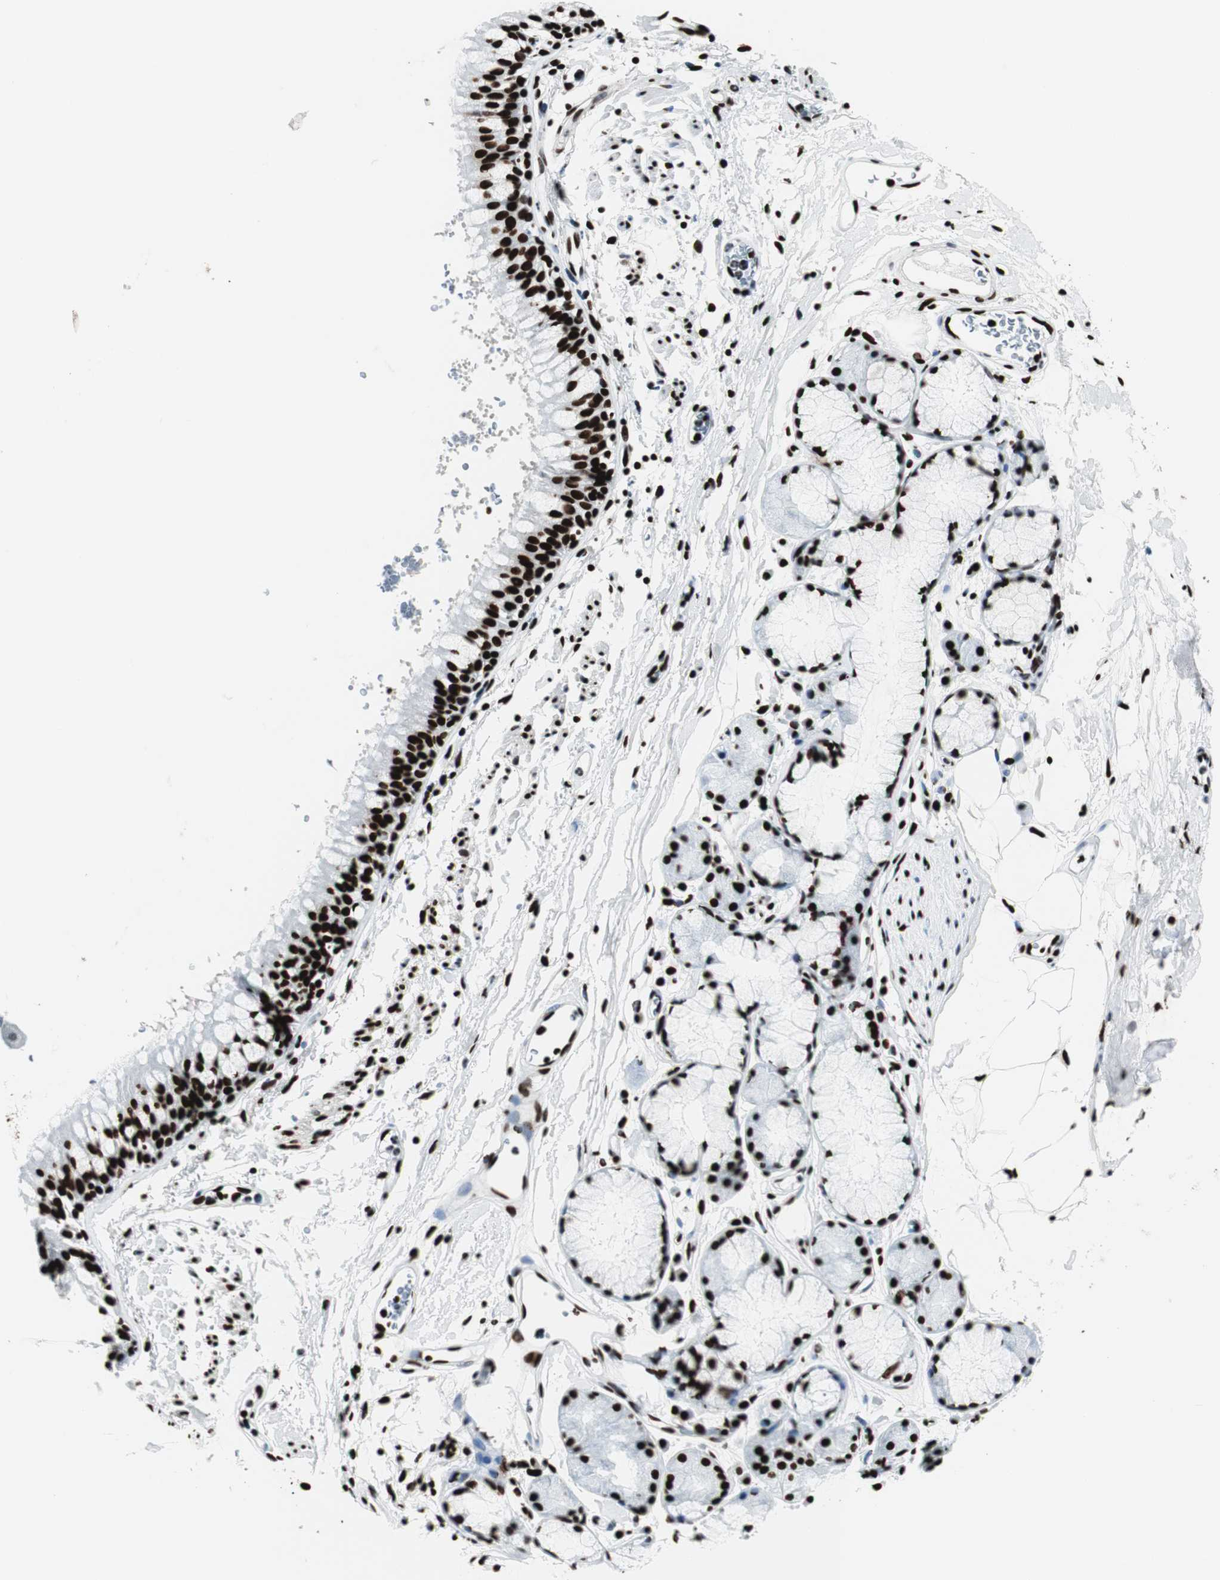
{"staining": {"intensity": "strong", "quantity": ">75%", "location": "nuclear"}, "tissue": "bronchus", "cell_type": "Respiratory epithelial cells", "image_type": "normal", "snomed": [{"axis": "morphology", "description": "Normal tissue, NOS"}, {"axis": "topography", "description": "Bronchus"}], "caption": "An immunohistochemistry (IHC) histopathology image of normal tissue is shown. Protein staining in brown highlights strong nuclear positivity in bronchus within respiratory epithelial cells.", "gene": "NCL", "patient": {"sex": "female", "age": 73}}